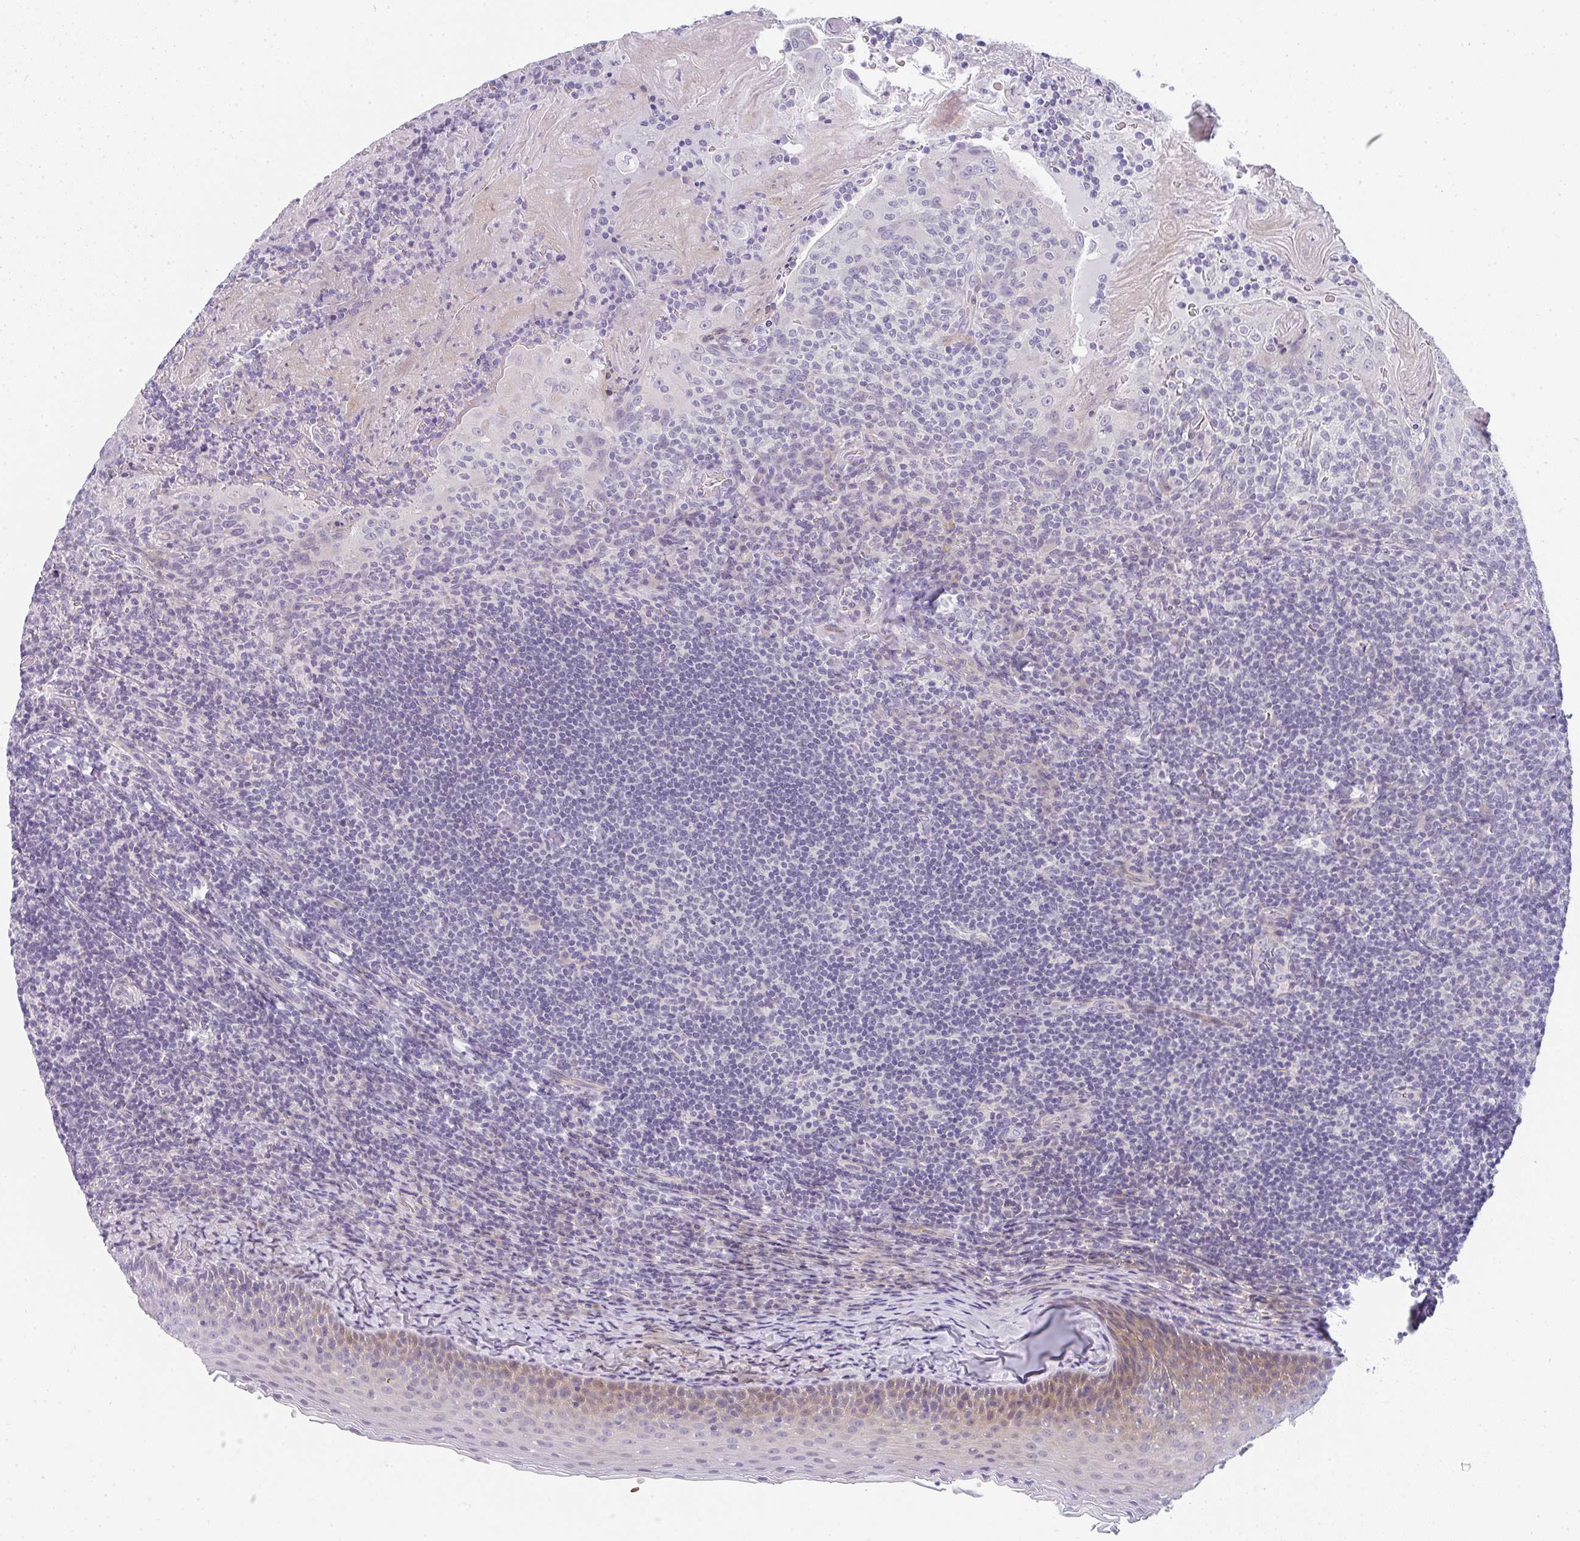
{"staining": {"intensity": "negative", "quantity": "none", "location": "none"}, "tissue": "tonsil", "cell_type": "Germinal center cells", "image_type": "normal", "snomed": [{"axis": "morphology", "description": "Normal tissue, NOS"}, {"axis": "topography", "description": "Tonsil"}], "caption": "High power microscopy image of an IHC image of unremarkable tonsil, revealing no significant positivity in germinal center cells. The staining is performed using DAB brown chromogen with nuclei counter-stained in using hematoxylin.", "gene": "NEU2", "patient": {"sex": "female", "age": 10}}